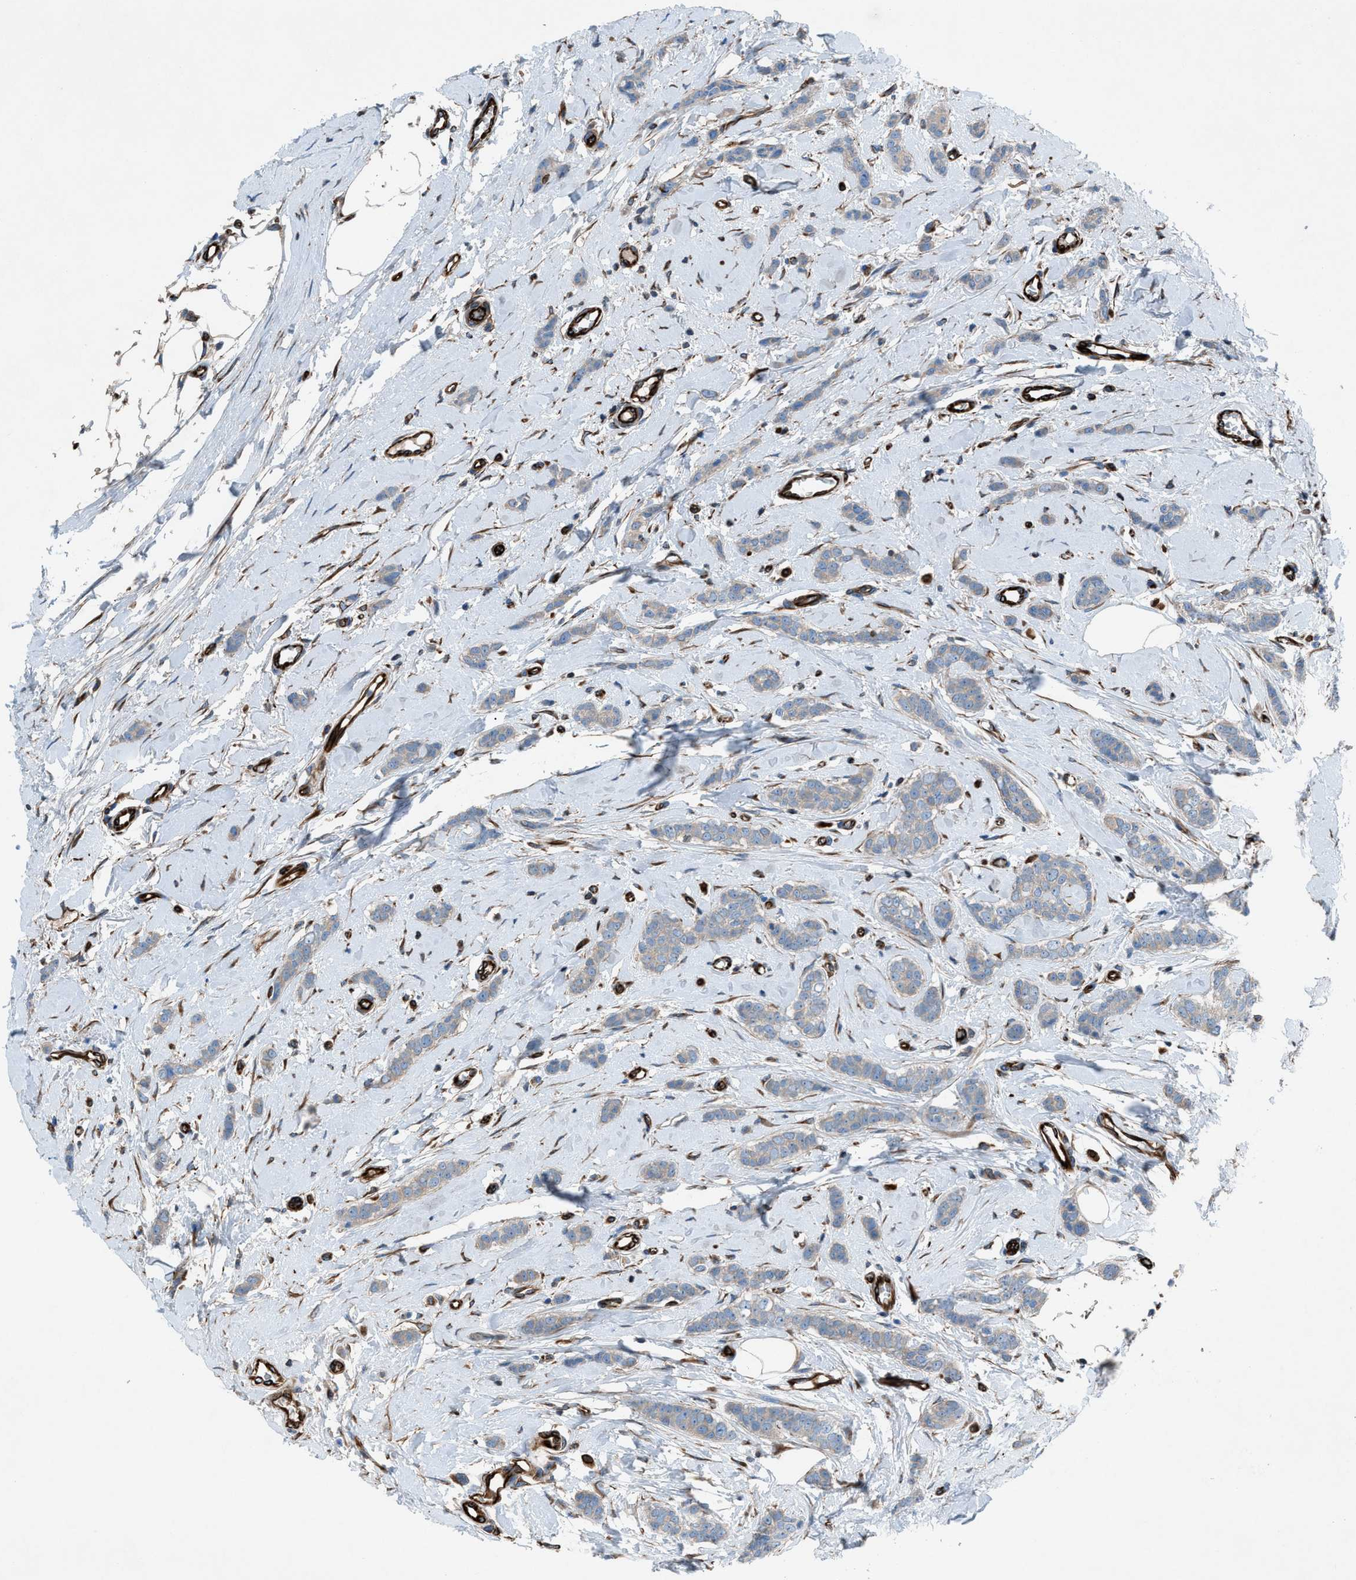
{"staining": {"intensity": "weak", "quantity": ">75%", "location": "cytoplasmic/membranous"}, "tissue": "breast cancer", "cell_type": "Tumor cells", "image_type": "cancer", "snomed": [{"axis": "morphology", "description": "Lobular carcinoma"}, {"axis": "topography", "description": "Skin"}, {"axis": "topography", "description": "Breast"}], "caption": "Protein staining of lobular carcinoma (breast) tissue exhibits weak cytoplasmic/membranous staining in about >75% of tumor cells.", "gene": "CABP7", "patient": {"sex": "female", "age": 46}}